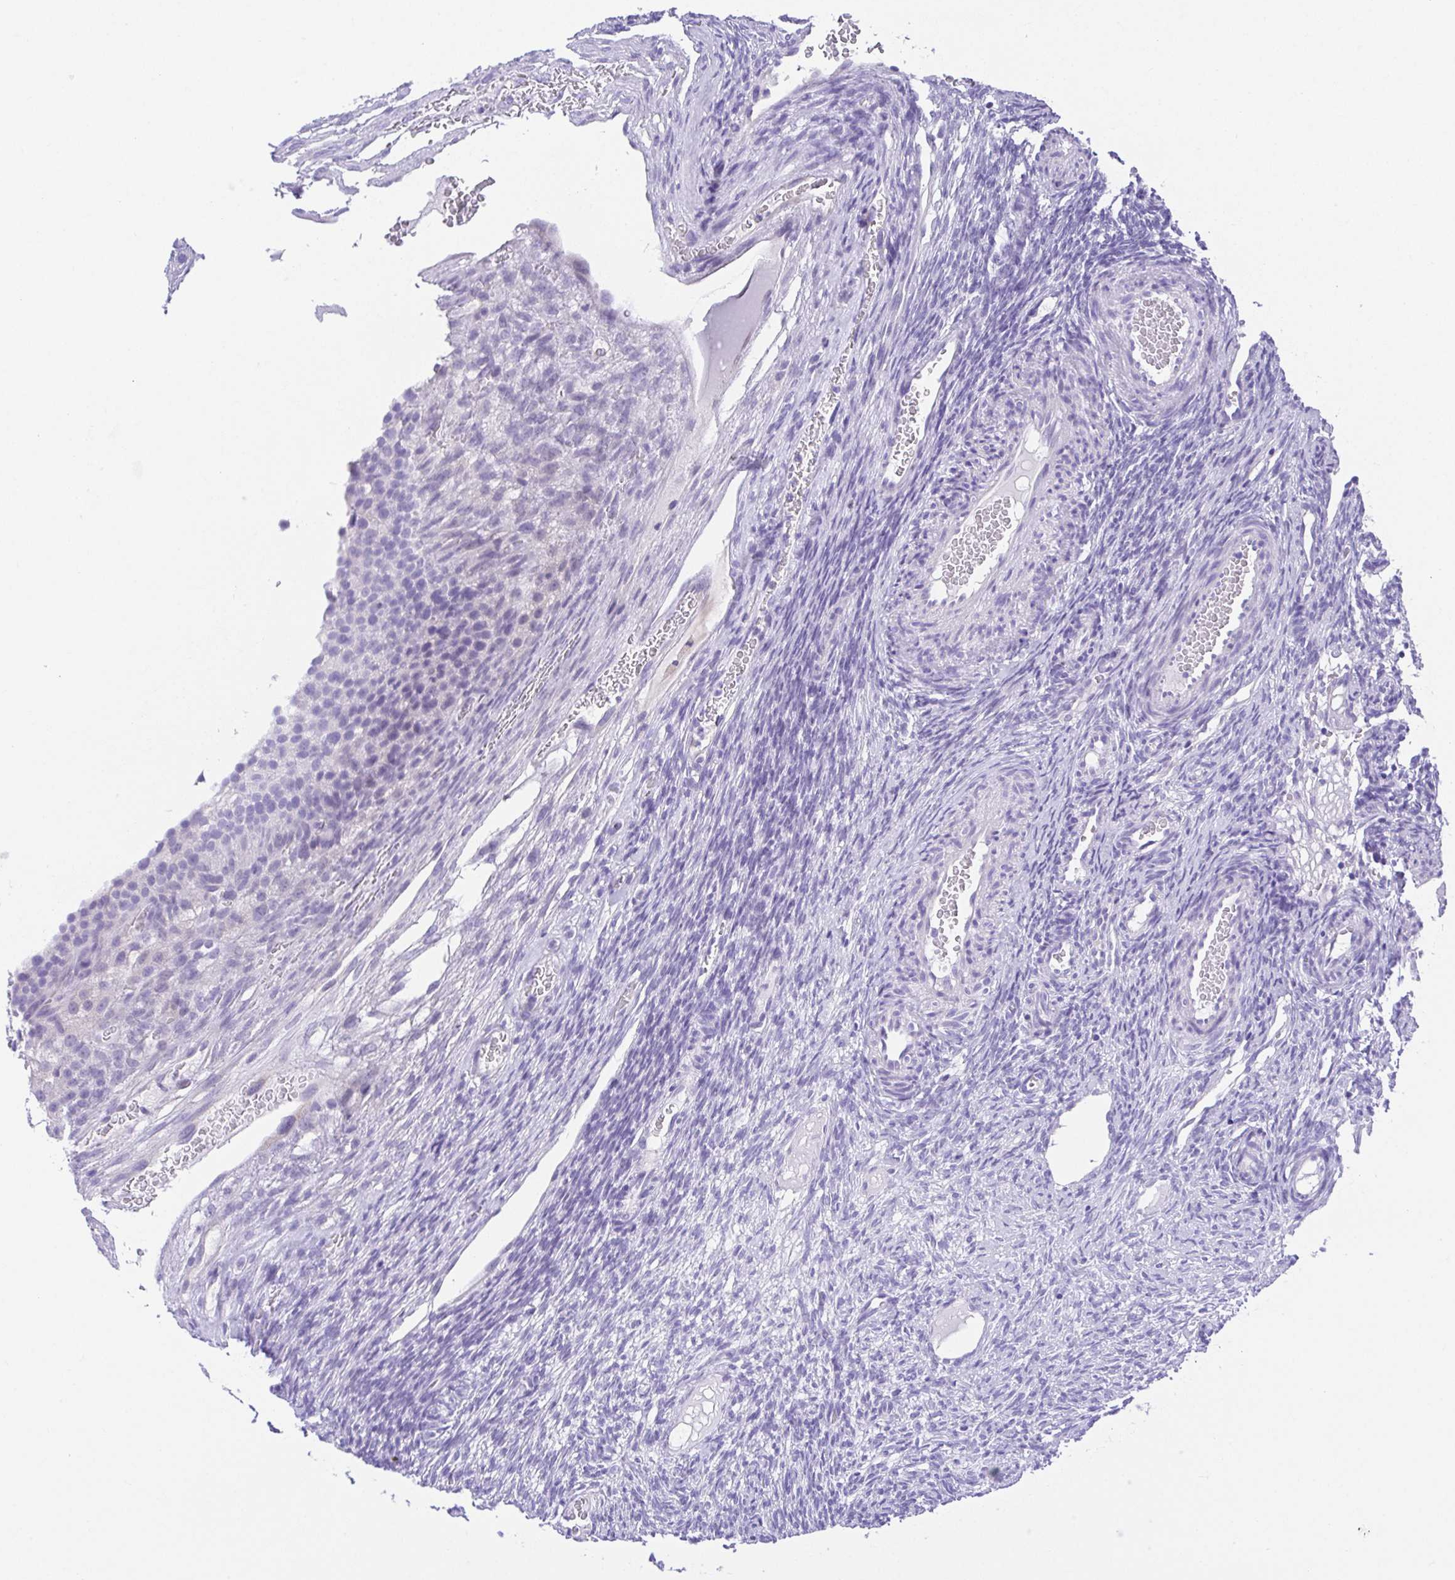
{"staining": {"intensity": "negative", "quantity": "none", "location": "none"}, "tissue": "ovary", "cell_type": "Ovarian stroma cells", "image_type": "normal", "snomed": [{"axis": "morphology", "description": "Normal tissue, NOS"}, {"axis": "topography", "description": "Ovary"}], "caption": "The micrograph exhibits no staining of ovarian stroma cells in benign ovary. Brightfield microscopy of immunohistochemistry (IHC) stained with DAB (3,3'-diaminobenzidine) (brown) and hematoxylin (blue), captured at high magnification.", "gene": "LUZP4", "patient": {"sex": "female", "age": 34}}